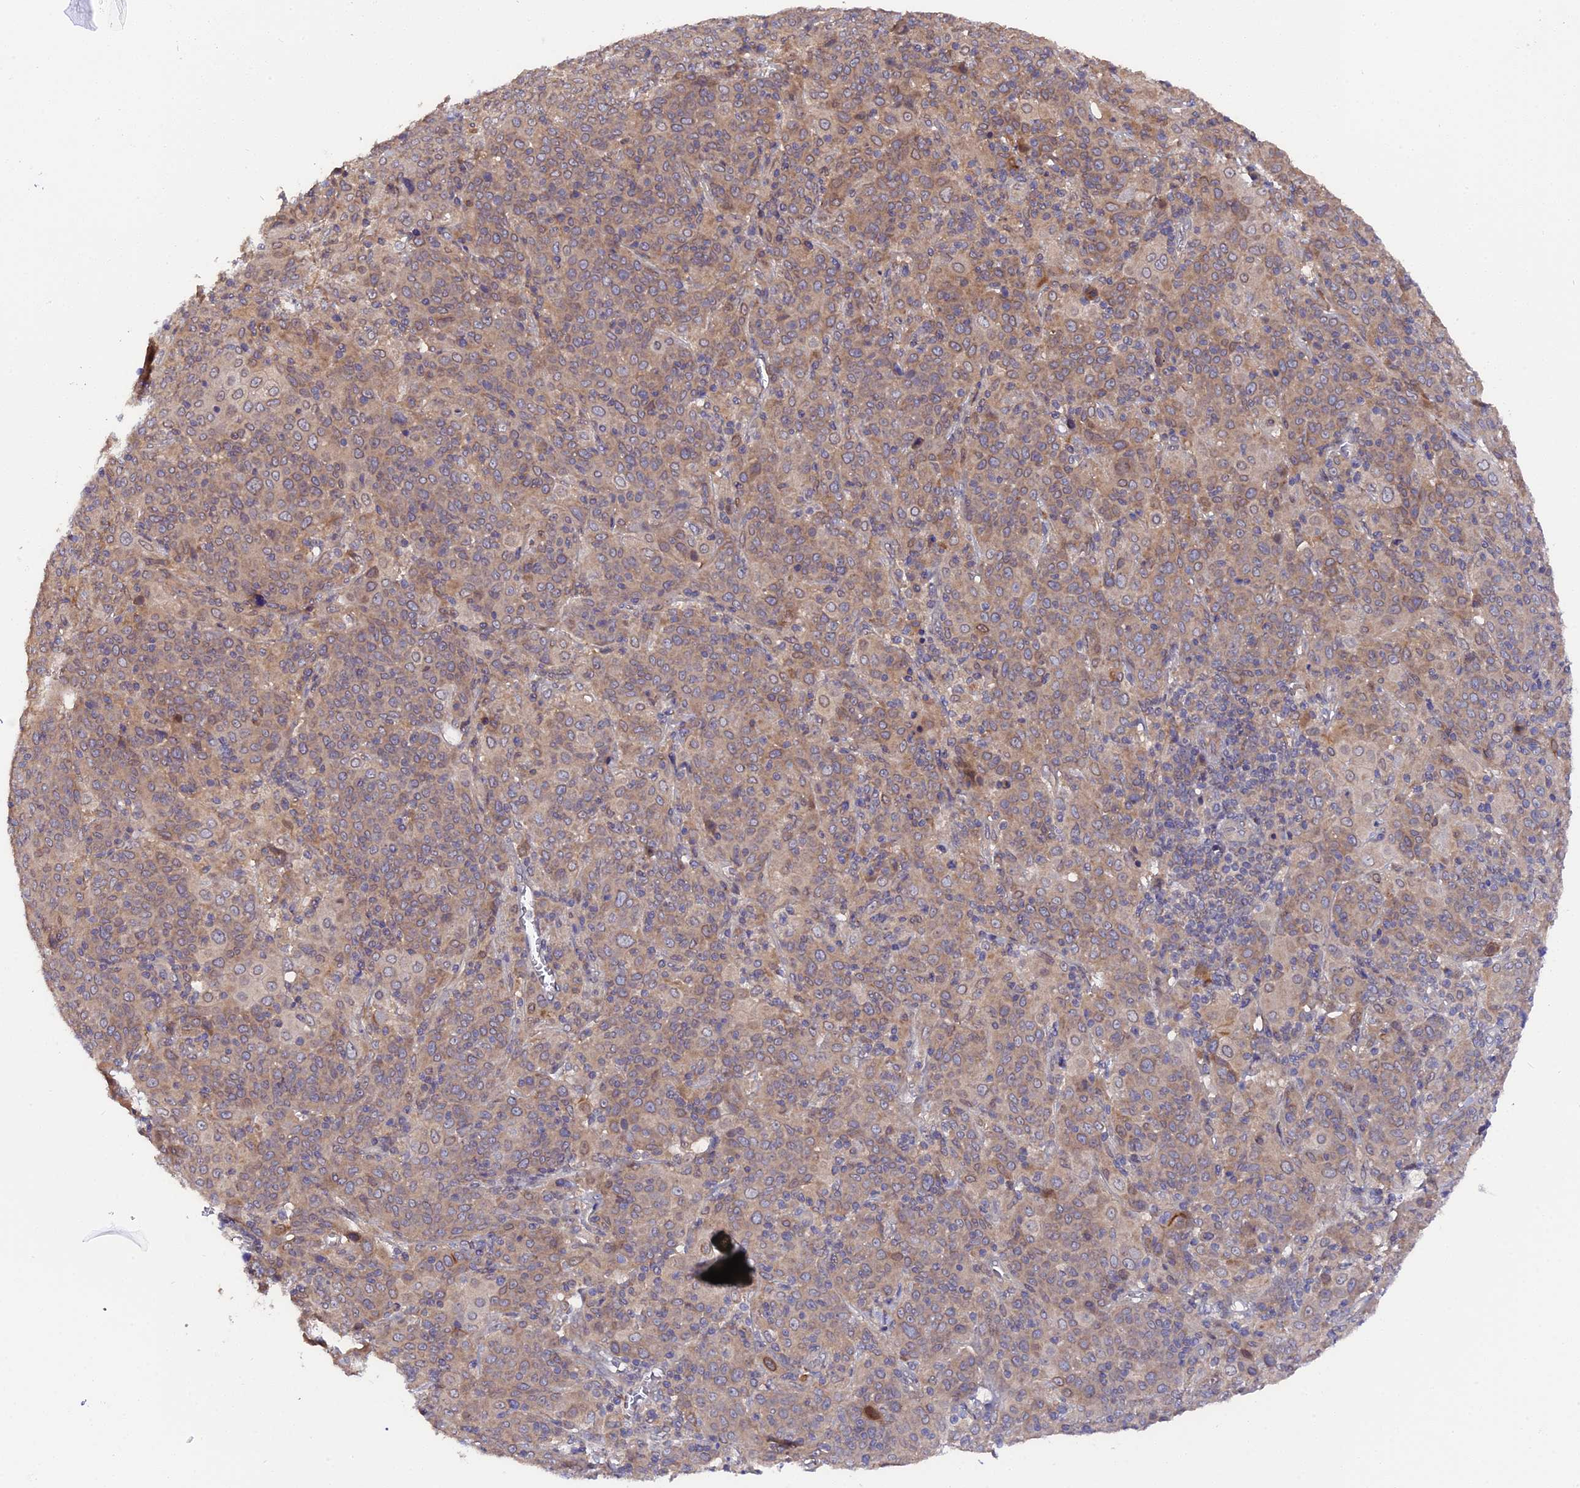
{"staining": {"intensity": "moderate", "quantity": ">75%", "location": "cytoplasmic/membranous"}, "tissue": "cervical cancer", "cell_type": "Tumor cells", "image_type": "cancer", "snomed": [{"axis": "morphology", "description": "Squamous cell carcinoma, NOS"}, {"axis": "topography", "description": "Cervix"}], "caption": "Brown immunohistochemical staining in cervical cancer (squamous cell carcinoma) exhibits moderate cytoplasmic/membranous positivity in about >75% of tumor cells.", "gene": "ZCCHC2", "patient": {"sex": "female", "age": 67}}